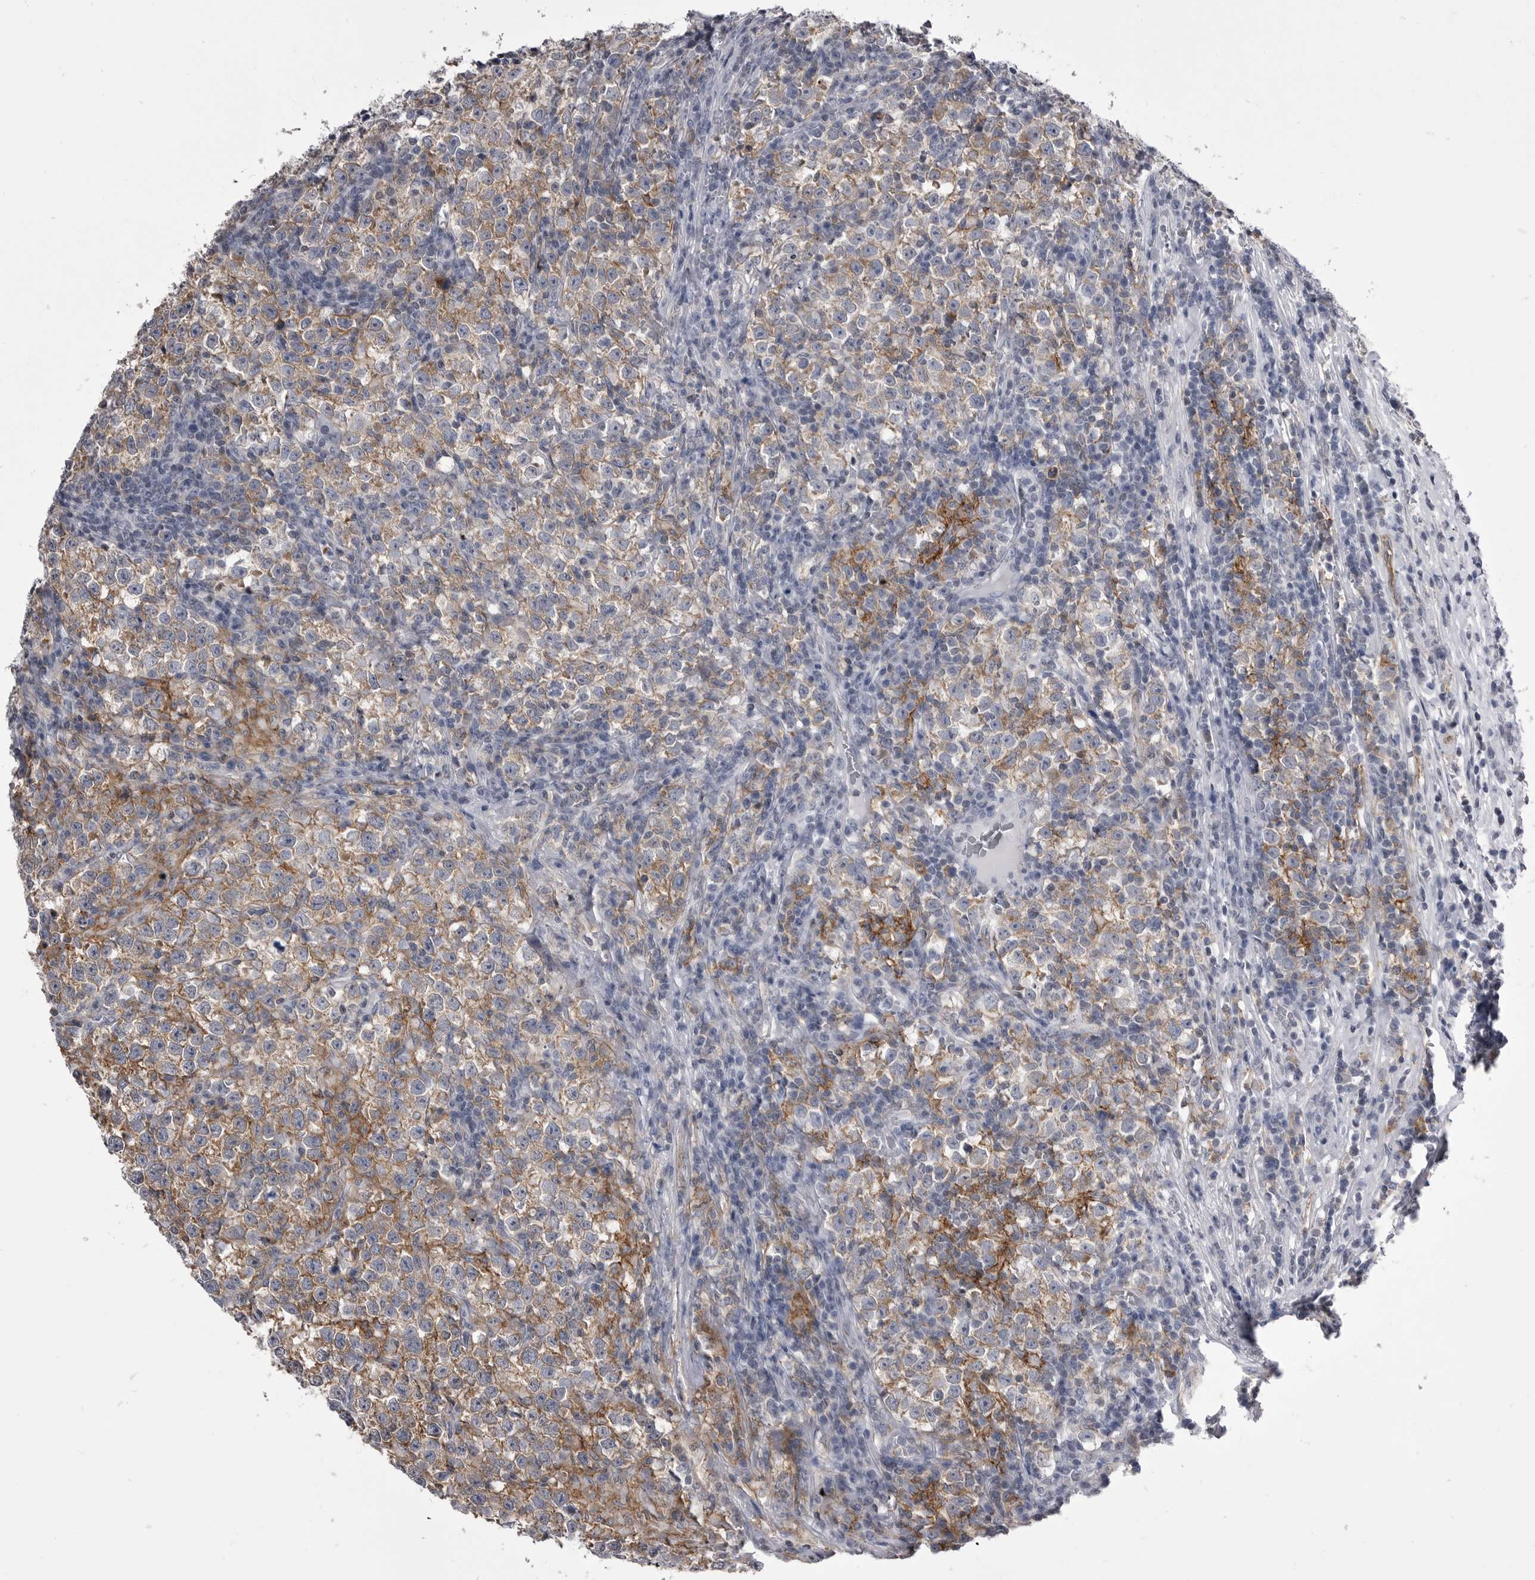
{"staining": {"intensity": "moderate", "quantity": ">75%", "location": "cytoplasmic/membranous"}, "tissue": "testis cancer", "cell_type": "Tumor cells", "image_type": "cancer", "snomed": [{"axis": "morphology", "description": "Normal tissue, NOS"}, {"axis": "morphology", "description": "Seminoma, NOS"}, {"axis": "topography", "description": "Testis"}], "caption": "Protein staining of seminoma (testis) tissue exhibits moderate cytoplasmic/membranous positivity in approximately >75% of tumor cells.", "gene": "OPLAH", "patient": {"sex": "male", "age": 43}}